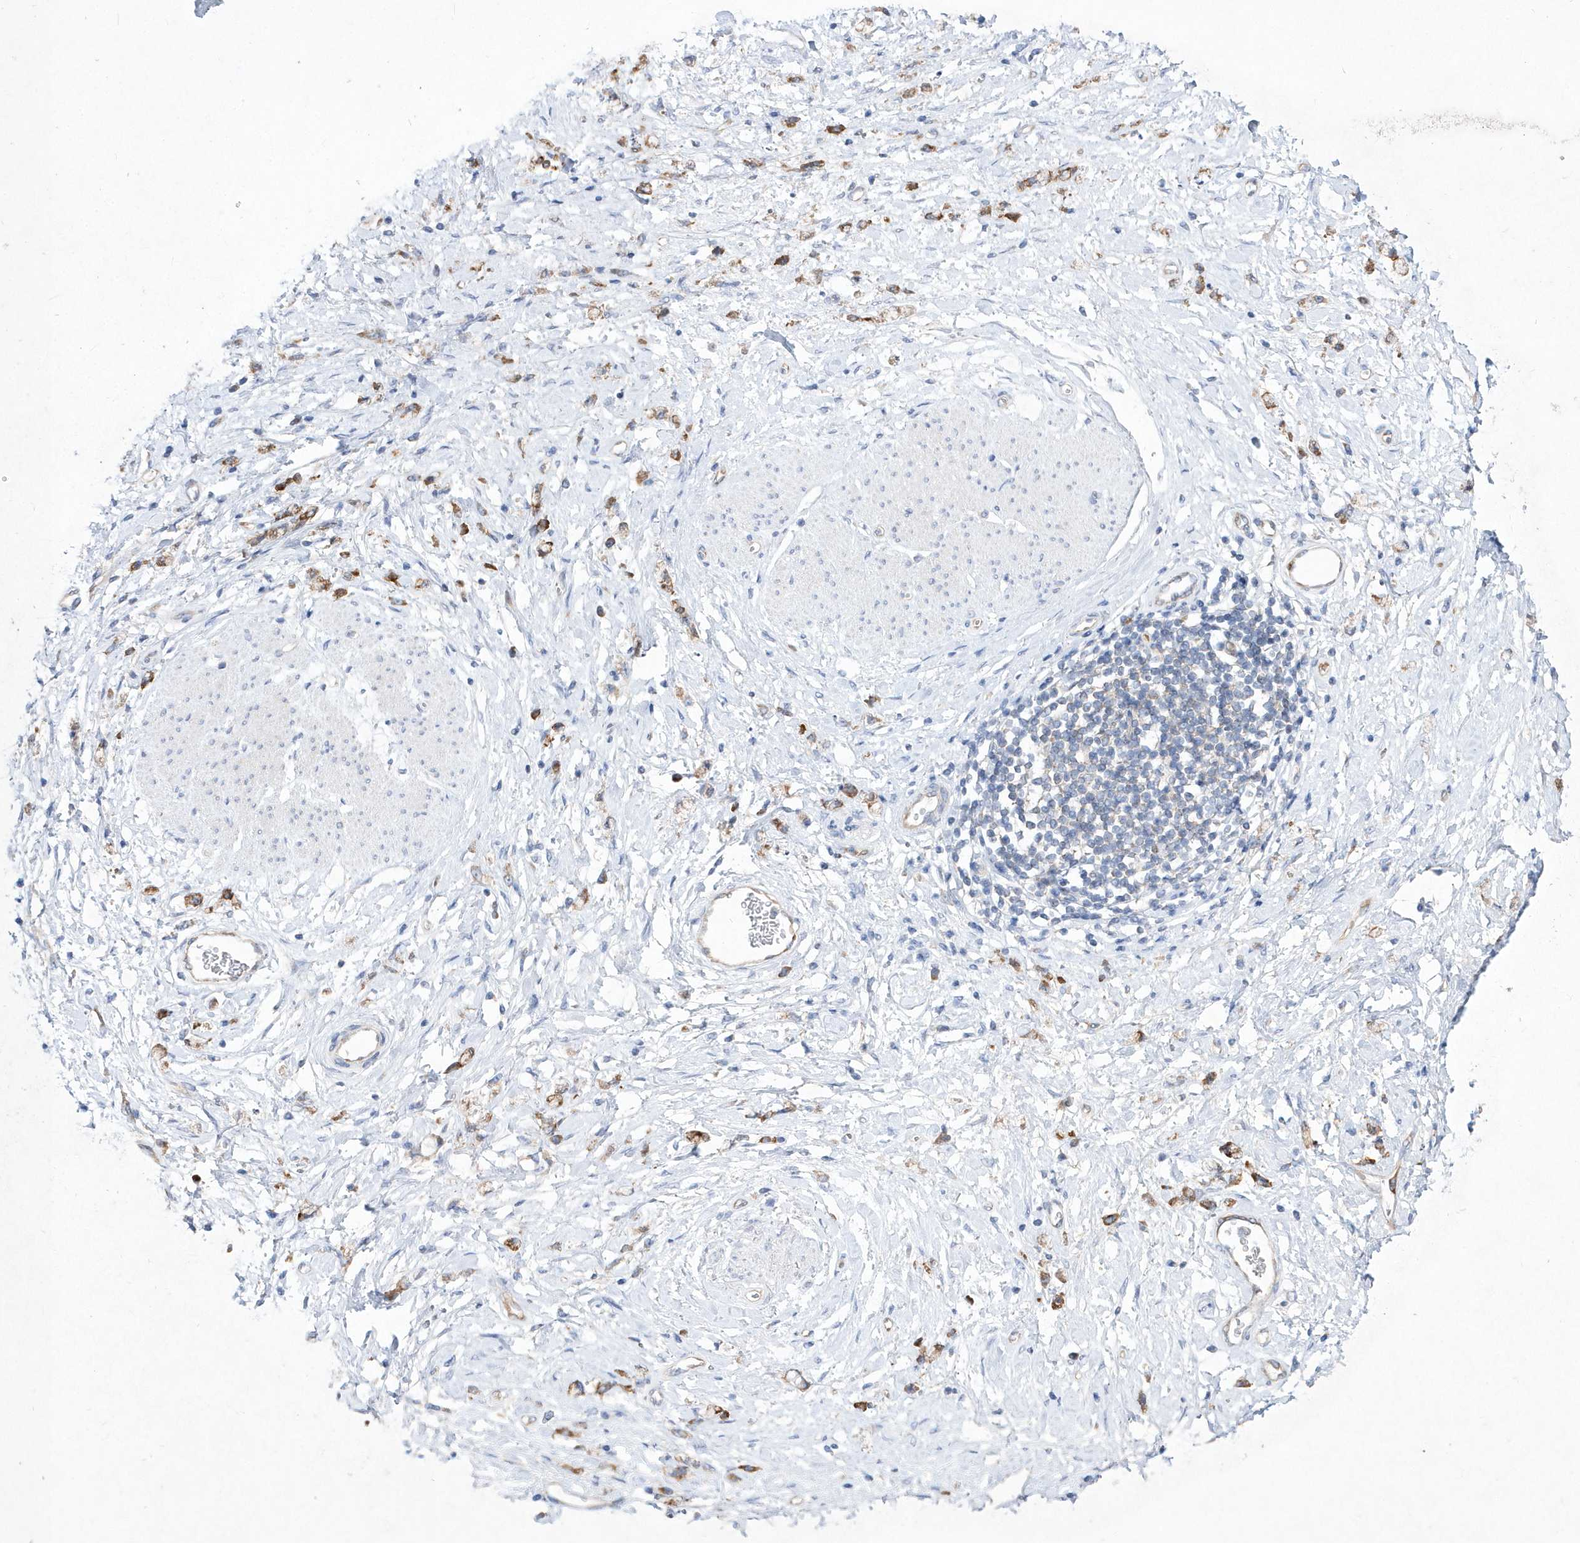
{"staining": {"intensity": "moderate", "quantity": ">75%", "location": "cytoplasmic/membranous"}, "tissue": "stomach cancer", "cell_type": "Tumor cells", "image_type": "cancer", "snomed": [{"axis": "morphology", "description": "Adenocarcinoma, NOS"}, {"axis": "topography", "description": "Stomach"}], "caption": "Tumor cells display medium levels of moderate cytoplasmic/membranous staining in about >75% of cells in stomach cancer (adenocarcinoma).", "gene": "JKAMP", "patient": {"sex": "female", "age": 60}}